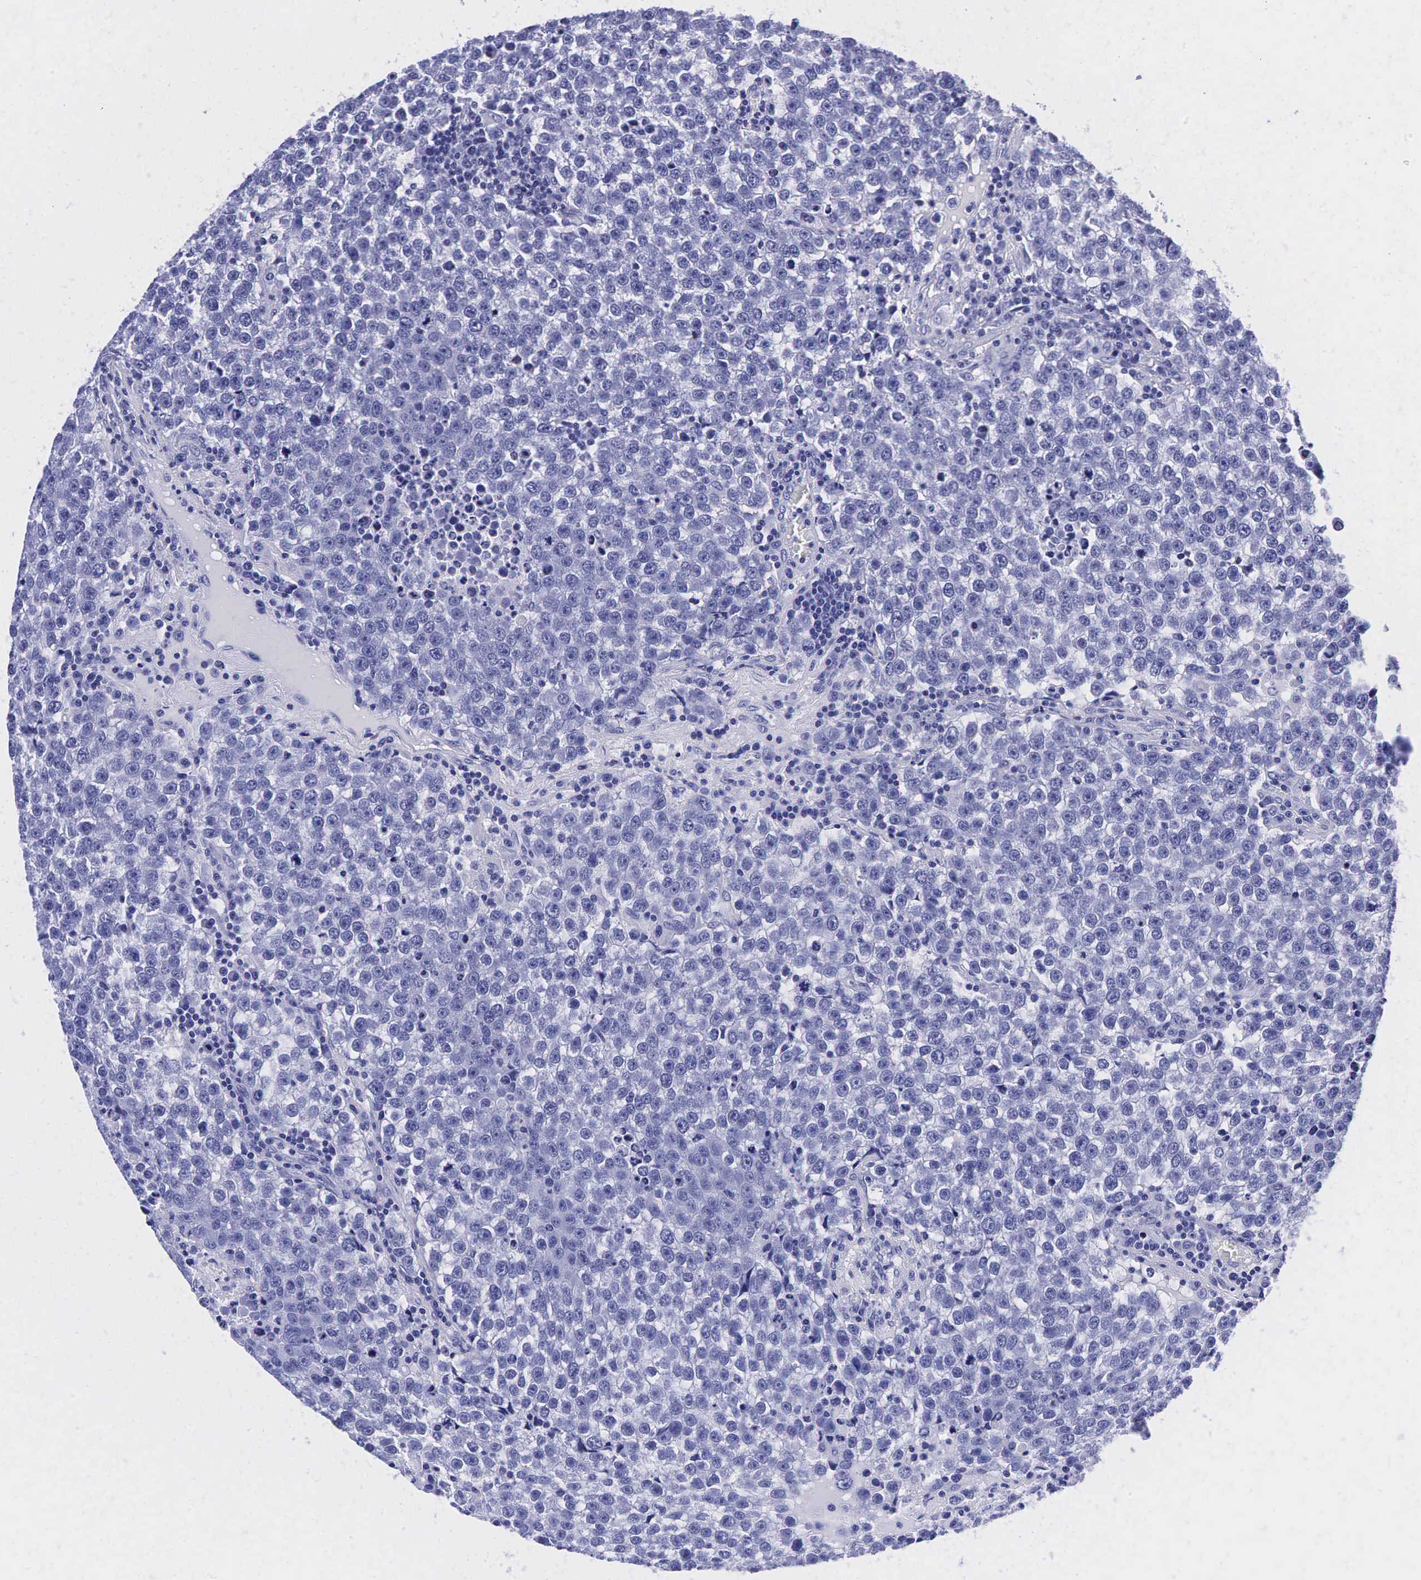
{"staining": {"intensity": "negative", "quantity": "none", "location": "none"}, "tissue": "testis cancer", "cell_type": "Tumor cells", "image_type": "cancer", "snomed": [{"axis": "morphology", "description": "Seminoma, NOS"}, {"axis": "topography", "description": "Testis"}], "caption": "Tumor cells show no significant protein positivity in seminoma (testis). (DAB immunohistochemistry with hematoxylin counter stain).", "gene": "KLK3", "patient": {"sex": "male", "age": 36}}